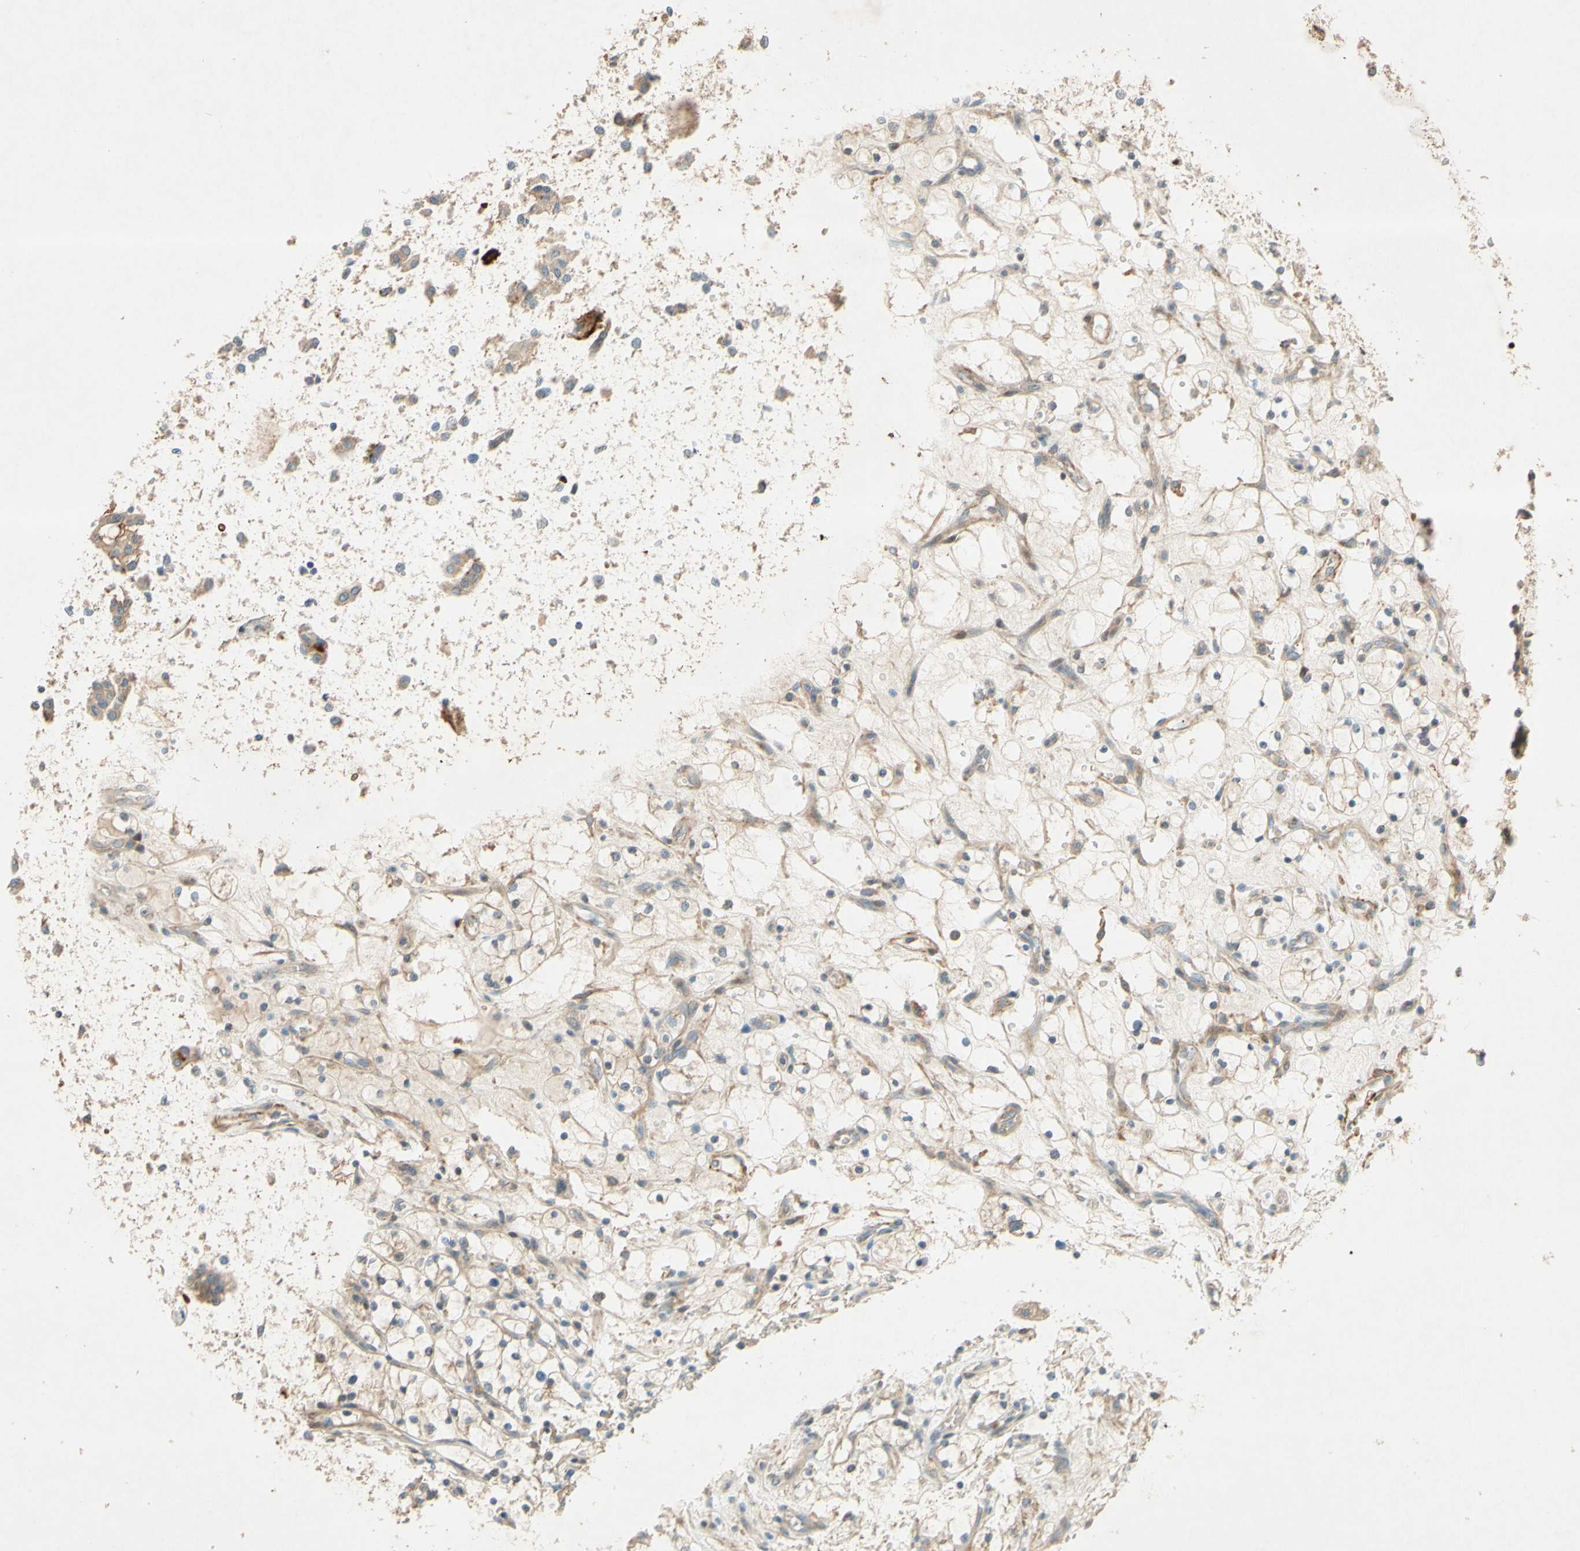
{"staining": {"intensity": "weak", "quantity": ">75%", "location": "cytoplasmic/membranous"}, "tissue": "renal cancer", "cell_type": "Tumor cells", "image_type": "cancer", "snomed": [{"axis": "morphology", "description": "Adenocarcinoma, NOS"}, {"axis": "topography", "description": "Kidney"}], "caption": "Protein staining of adenocarcinoma (renal) tissue demonstrates weak cytoplasmic/membranous expression in about >75% of tumor cells. The staining was performed using DAB (3,3'-diaminobenzidine), with brown indicating positive protein expression. Nuclei are stained blue with hematoxylin.", "gene": "ADAM17", "patient": {"sex": "female", "age": 69}}